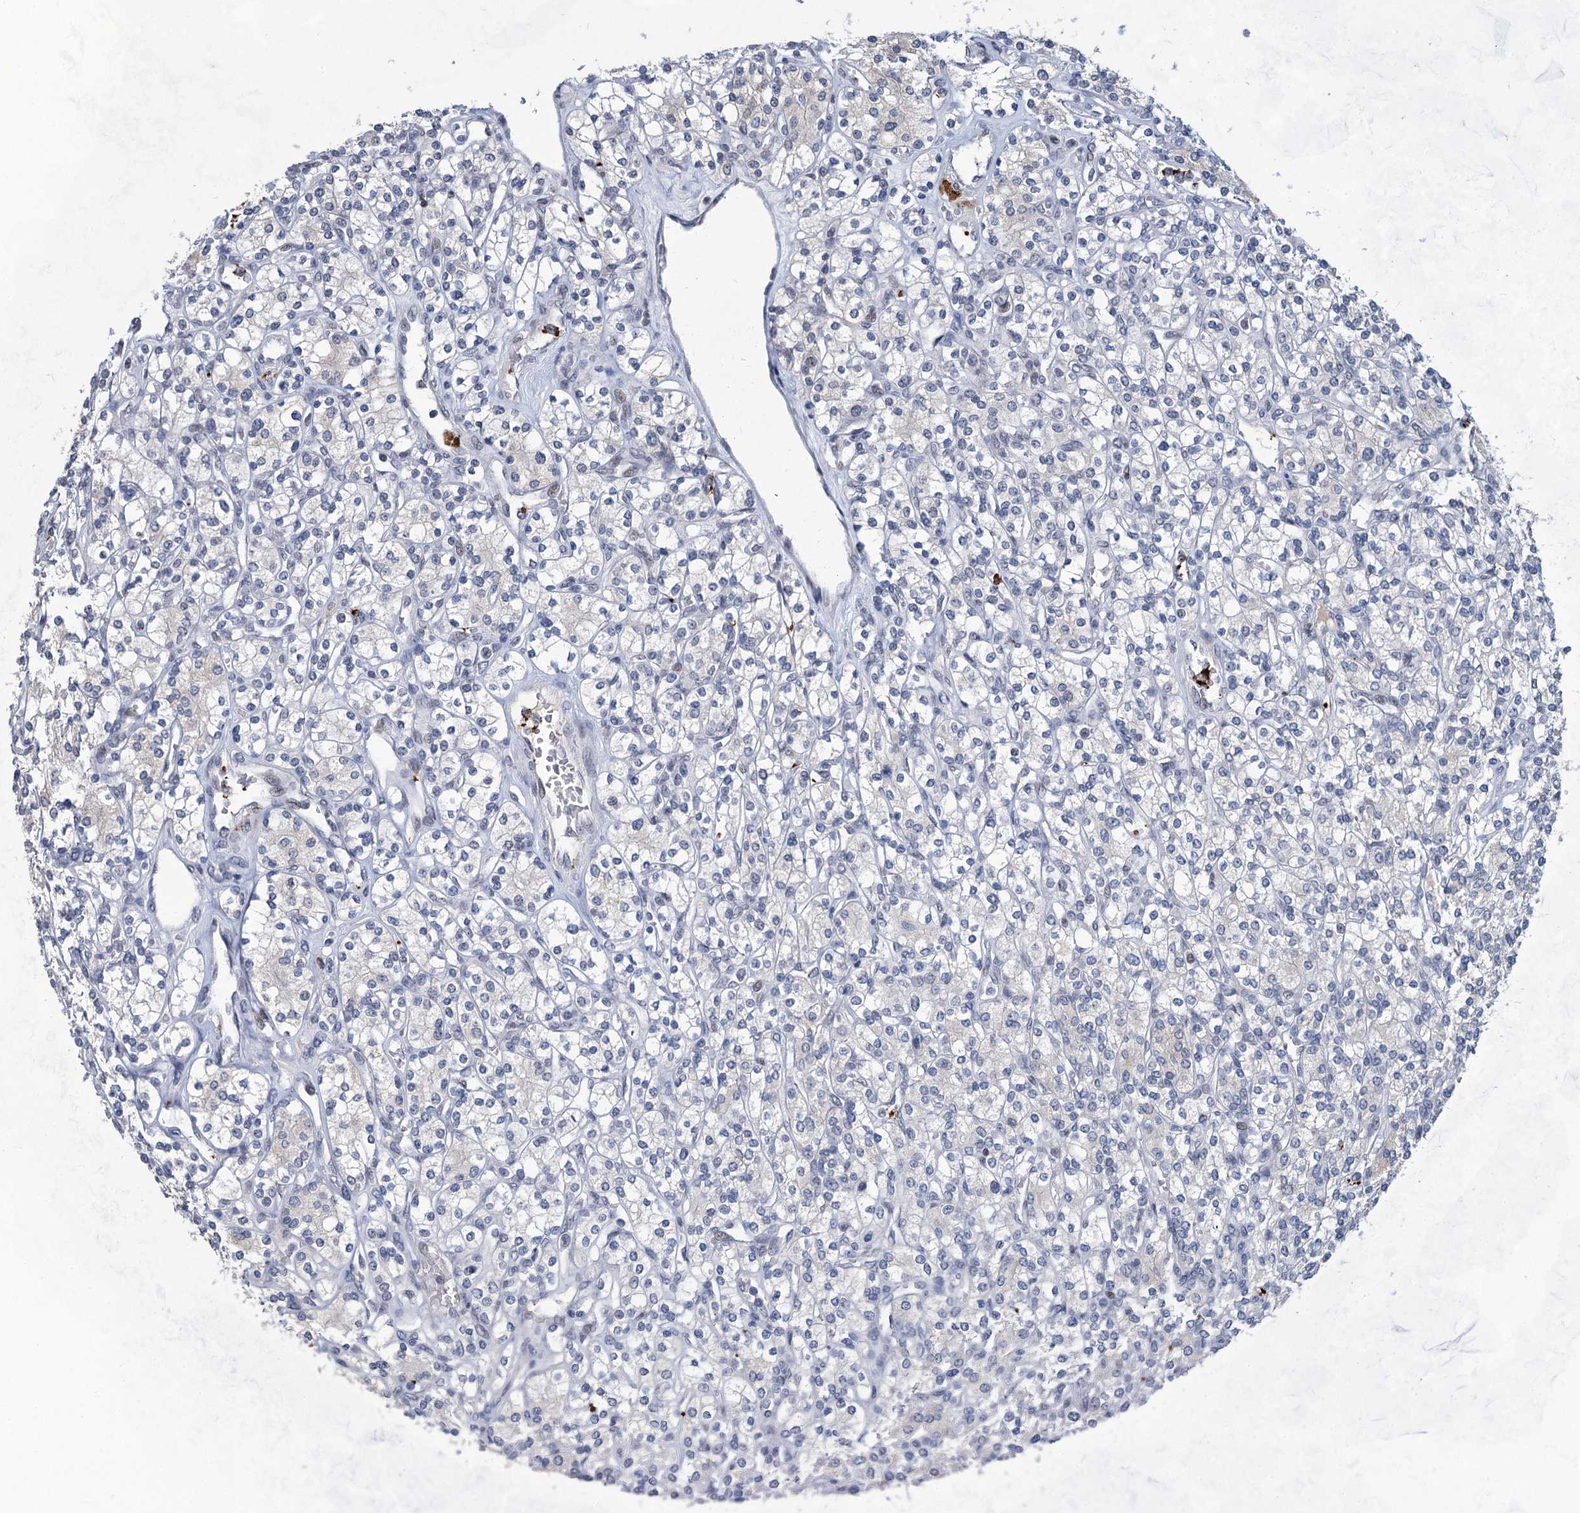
{"staining": {"intensity": "negative", "quantity": "none", "location": "none"}, "tissue": "renal cancer", "cell_type": "Tumor cells", "image_type": "cancer", "snomed": [{"axis": "morphology", "description": "Adenocarcinoma, NOS"}, {"axis": "topography", "description": "Kidney"}], "caption": "The IHC histopathology image has no significant expression in tumor cells of renal cancer tissue.", "gene": "MON2", "patient": {"sex": "male", "age": 77}}